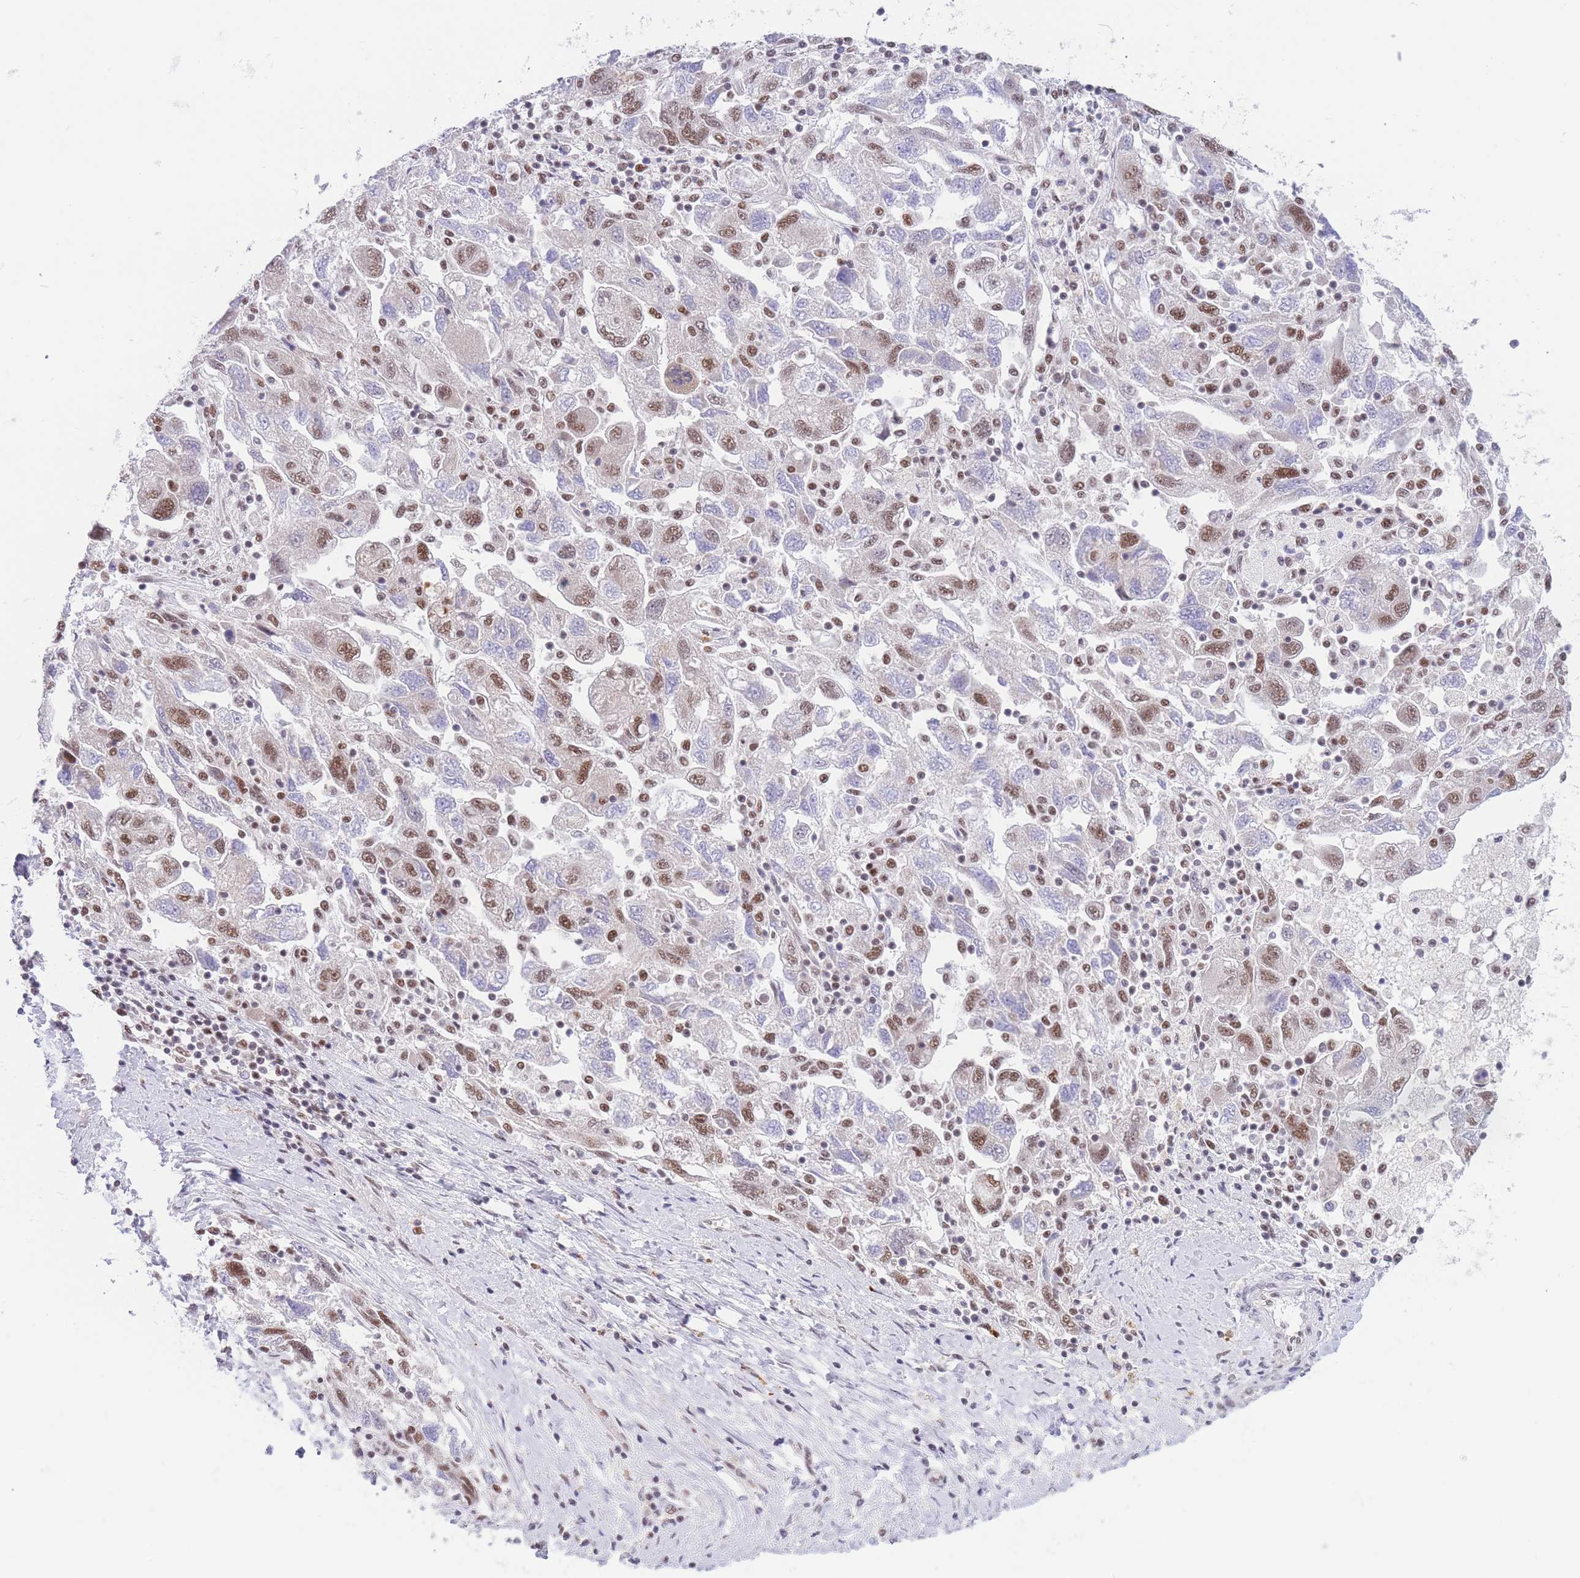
{"staining": {"intensity": "moderate", "quantity": "25%-75%", "location": "nuclear"}, "tissue": "ovarian cancer", "cell_type": "Tumor cells", "image_type": "cancer", "snomed": [{"axis": "morphology", "description": "Carcinoma, NOS"}, {"axis": "morphology", "description": "Cystadenocarcinoma, serous, NOS"}, {"axis": "topography", "description": "Ovary"}], "caption": "Ovarian cancer (carcinoma) tissue demonstrates moderate nuclear staining in about 25%-75% of tumor cells, visualized by immunohistochemistry.", "gene": "SMAD9", "patient": {"sex": "female", "age": 69}}